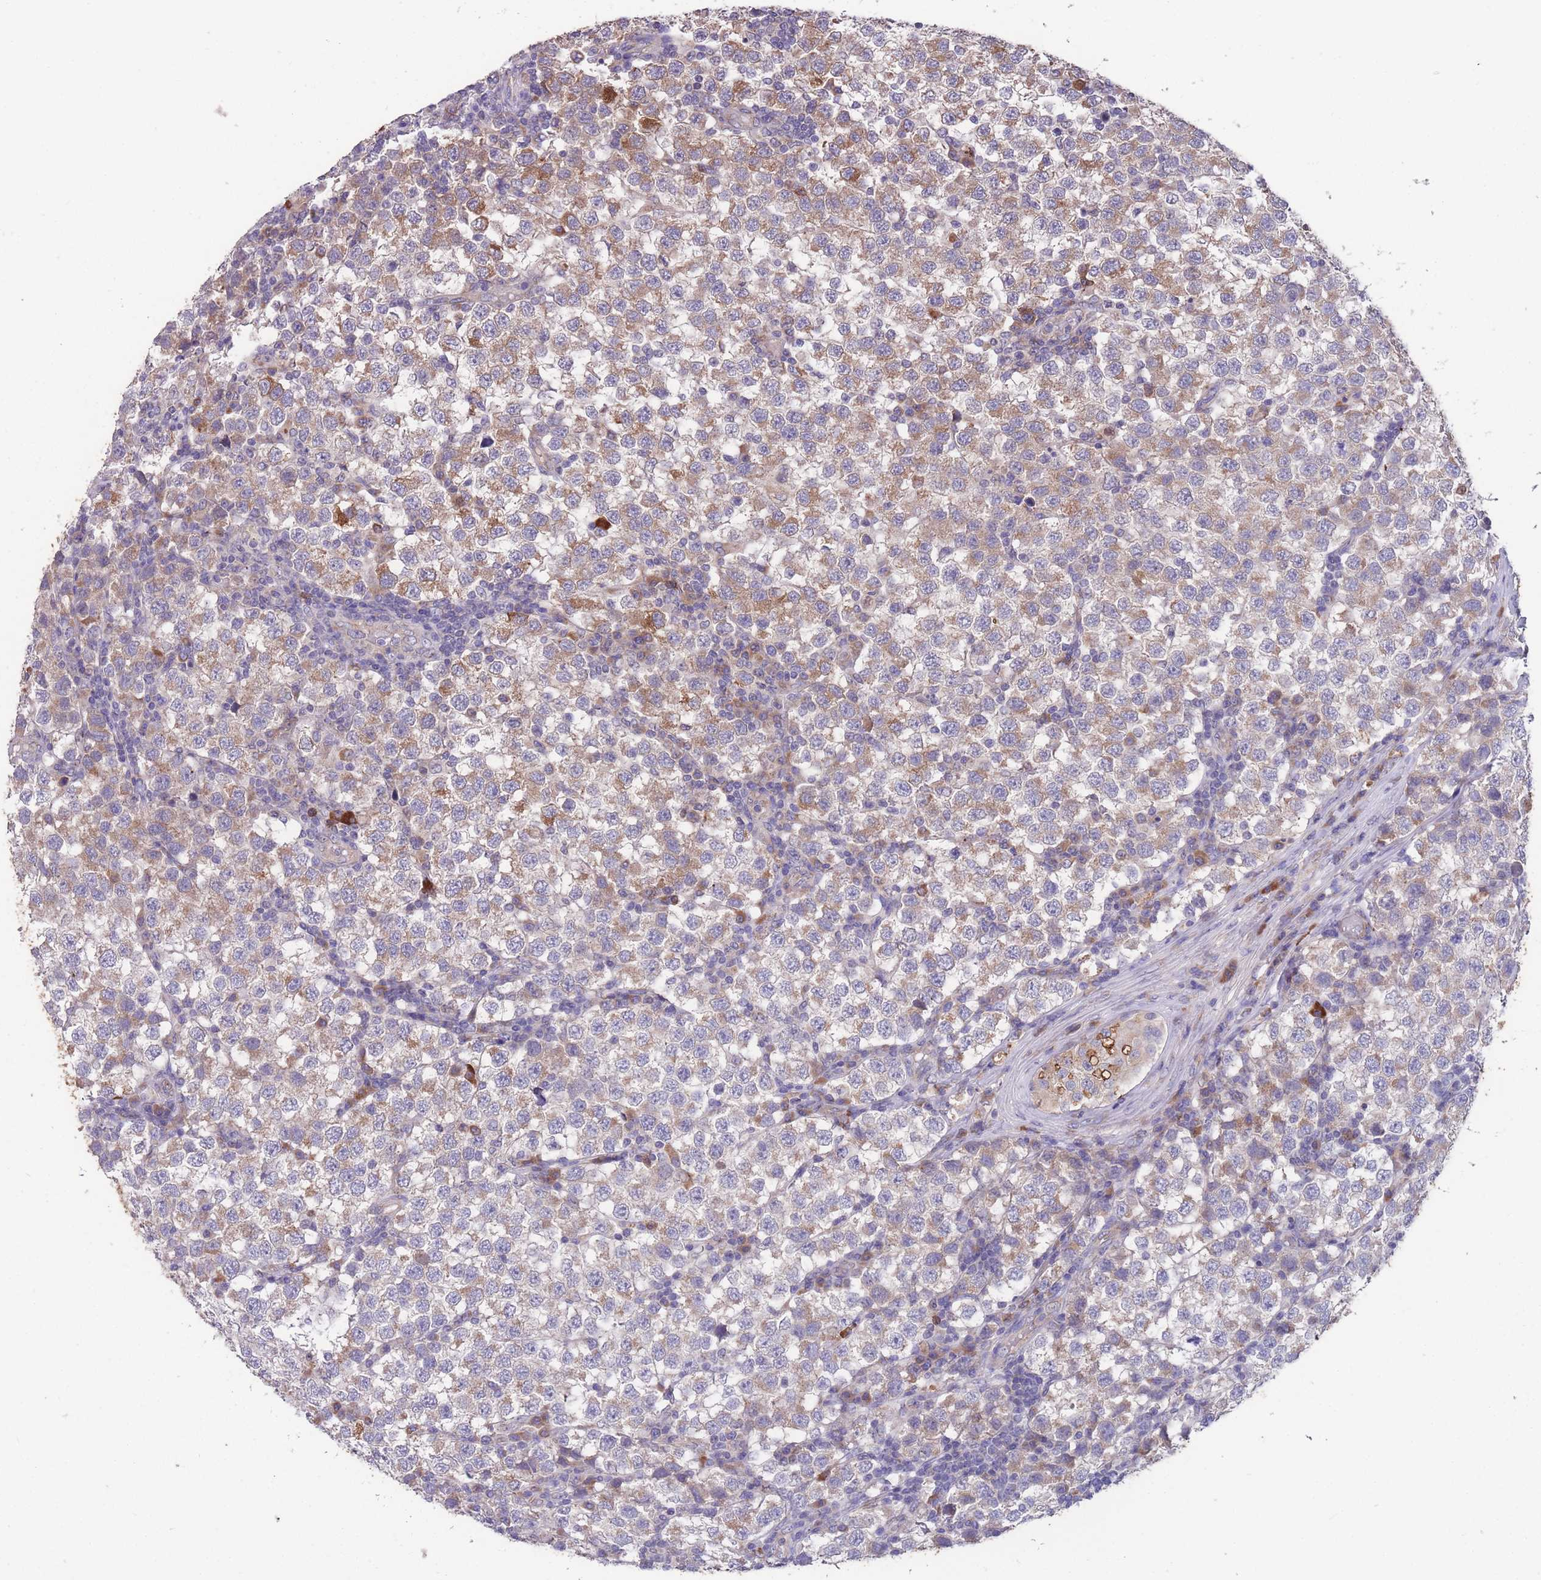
{"staining": {"intensity": "moderate", "quantity": "25%-75%", "location": "cytoplasmic/membranous"}, "tissue": "testis cancer", "cell_type": "Tumor cells", "image_type": "cancer", "snomed": [{"axis": "morphology", "description": "Seminoma, NOS"}, {"axis": "topography", "description": "Testis"}], "caption": "An image of testis cancer stained for a protein reveals moderate cytoplasmic/membranous brown staining in tumor cells.", "gene": "STIM2", "patient": {"sex": "male", "age": 34}}